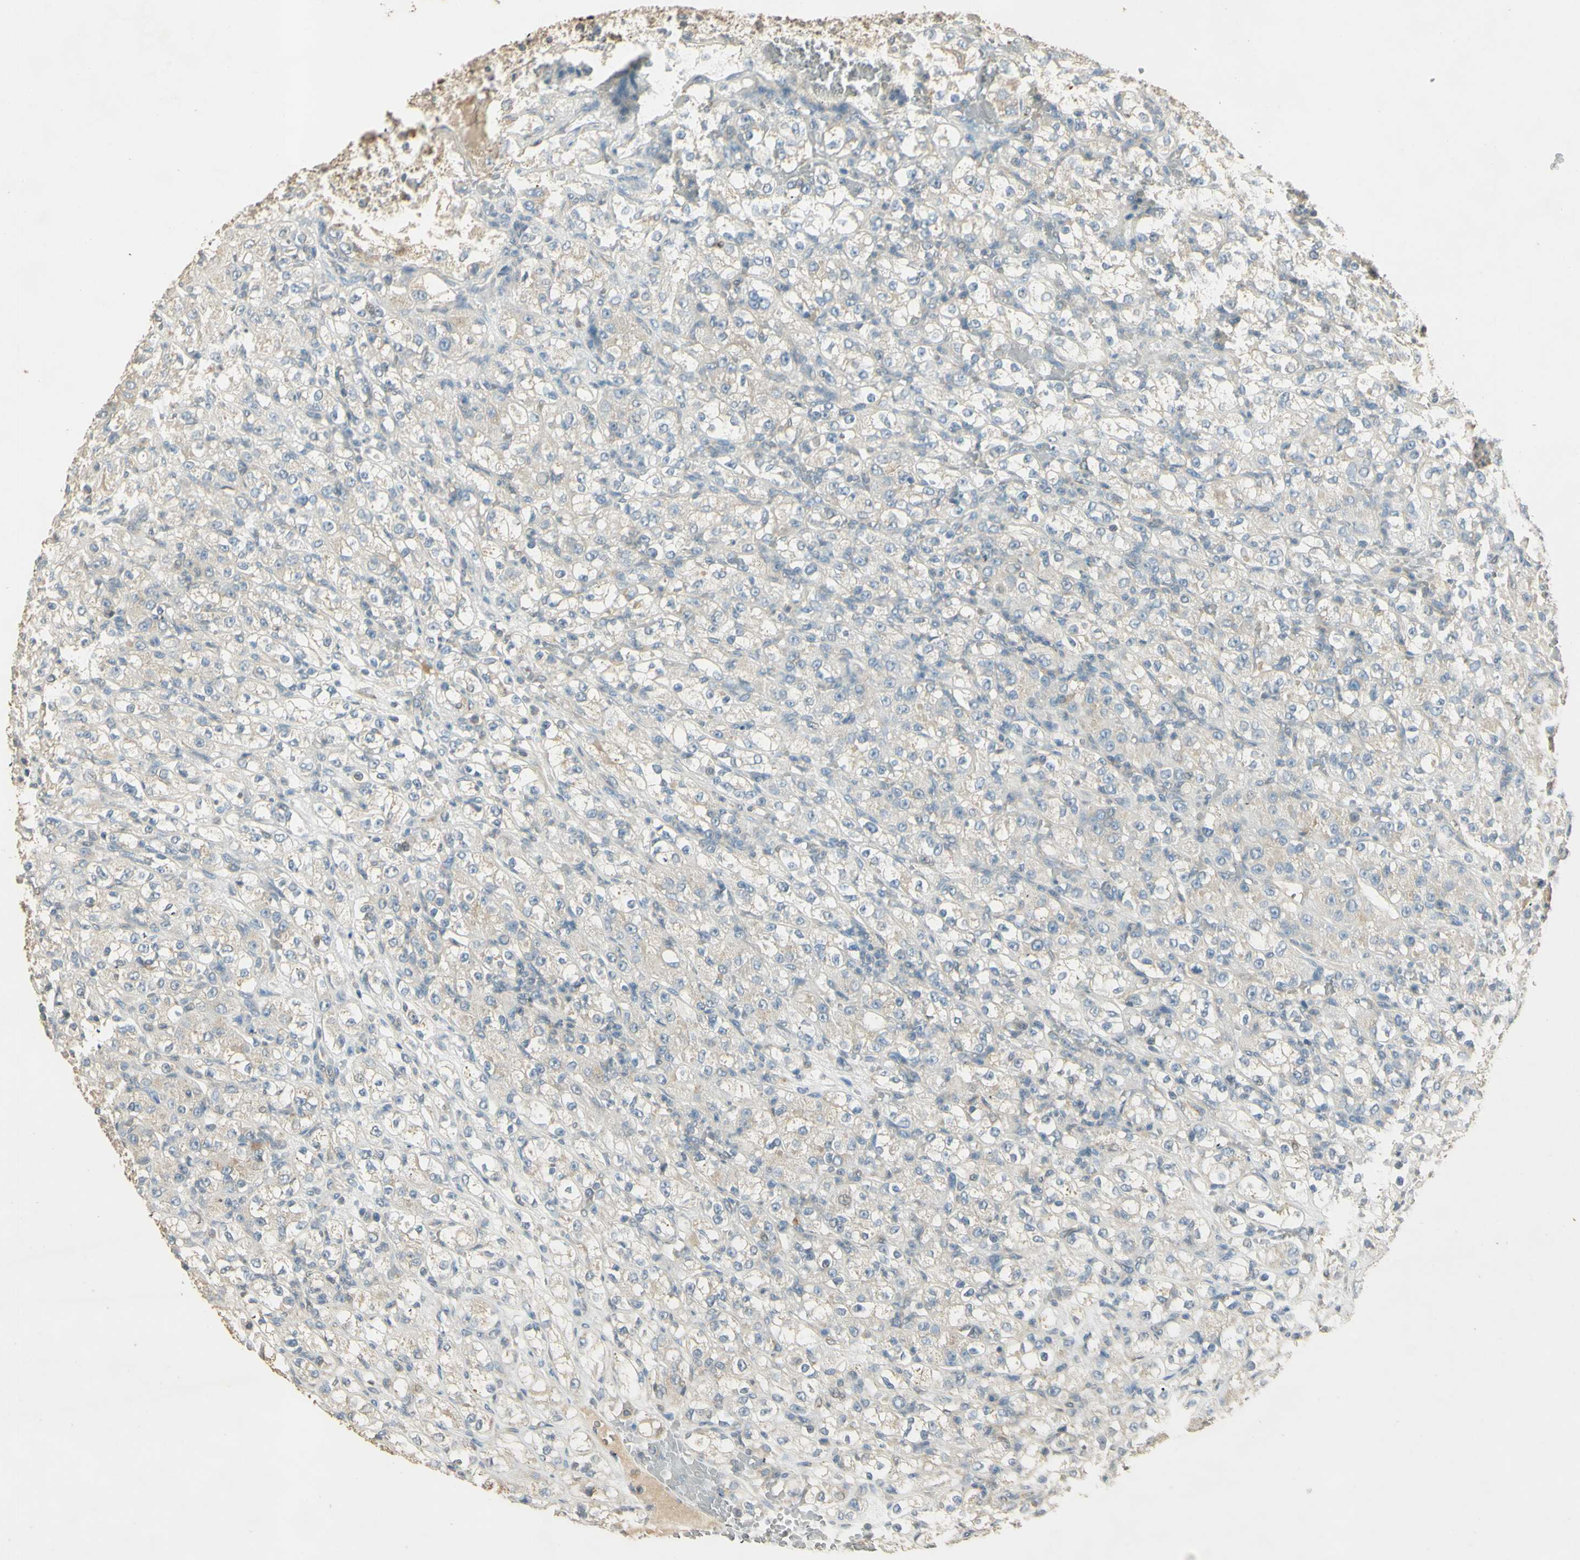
{"staining": {"intensity": "weak", "quantity": "25%-75%", "location": "cytoplasmic/membranous"}, "tissue": "renal cancer", "cell_type": "Tumor cells", "image_type": "cancer", "snomed": [{"axis": "morphology", "description": "Normal tissue, NOS"}, {"axis": "morphology", "description": "Adenocarcinoma, NOS"}, {"axis": "topography", "description": "Kidney"}], "caption": "Human adenocarcinoma (renal) stained for a protein (brown) shows weak cytoplasmic/membranous positive expression in about 25%-75% of tumor cells.", "gene": "UXS1", "patient": {"sex": "male", "age": 61}}